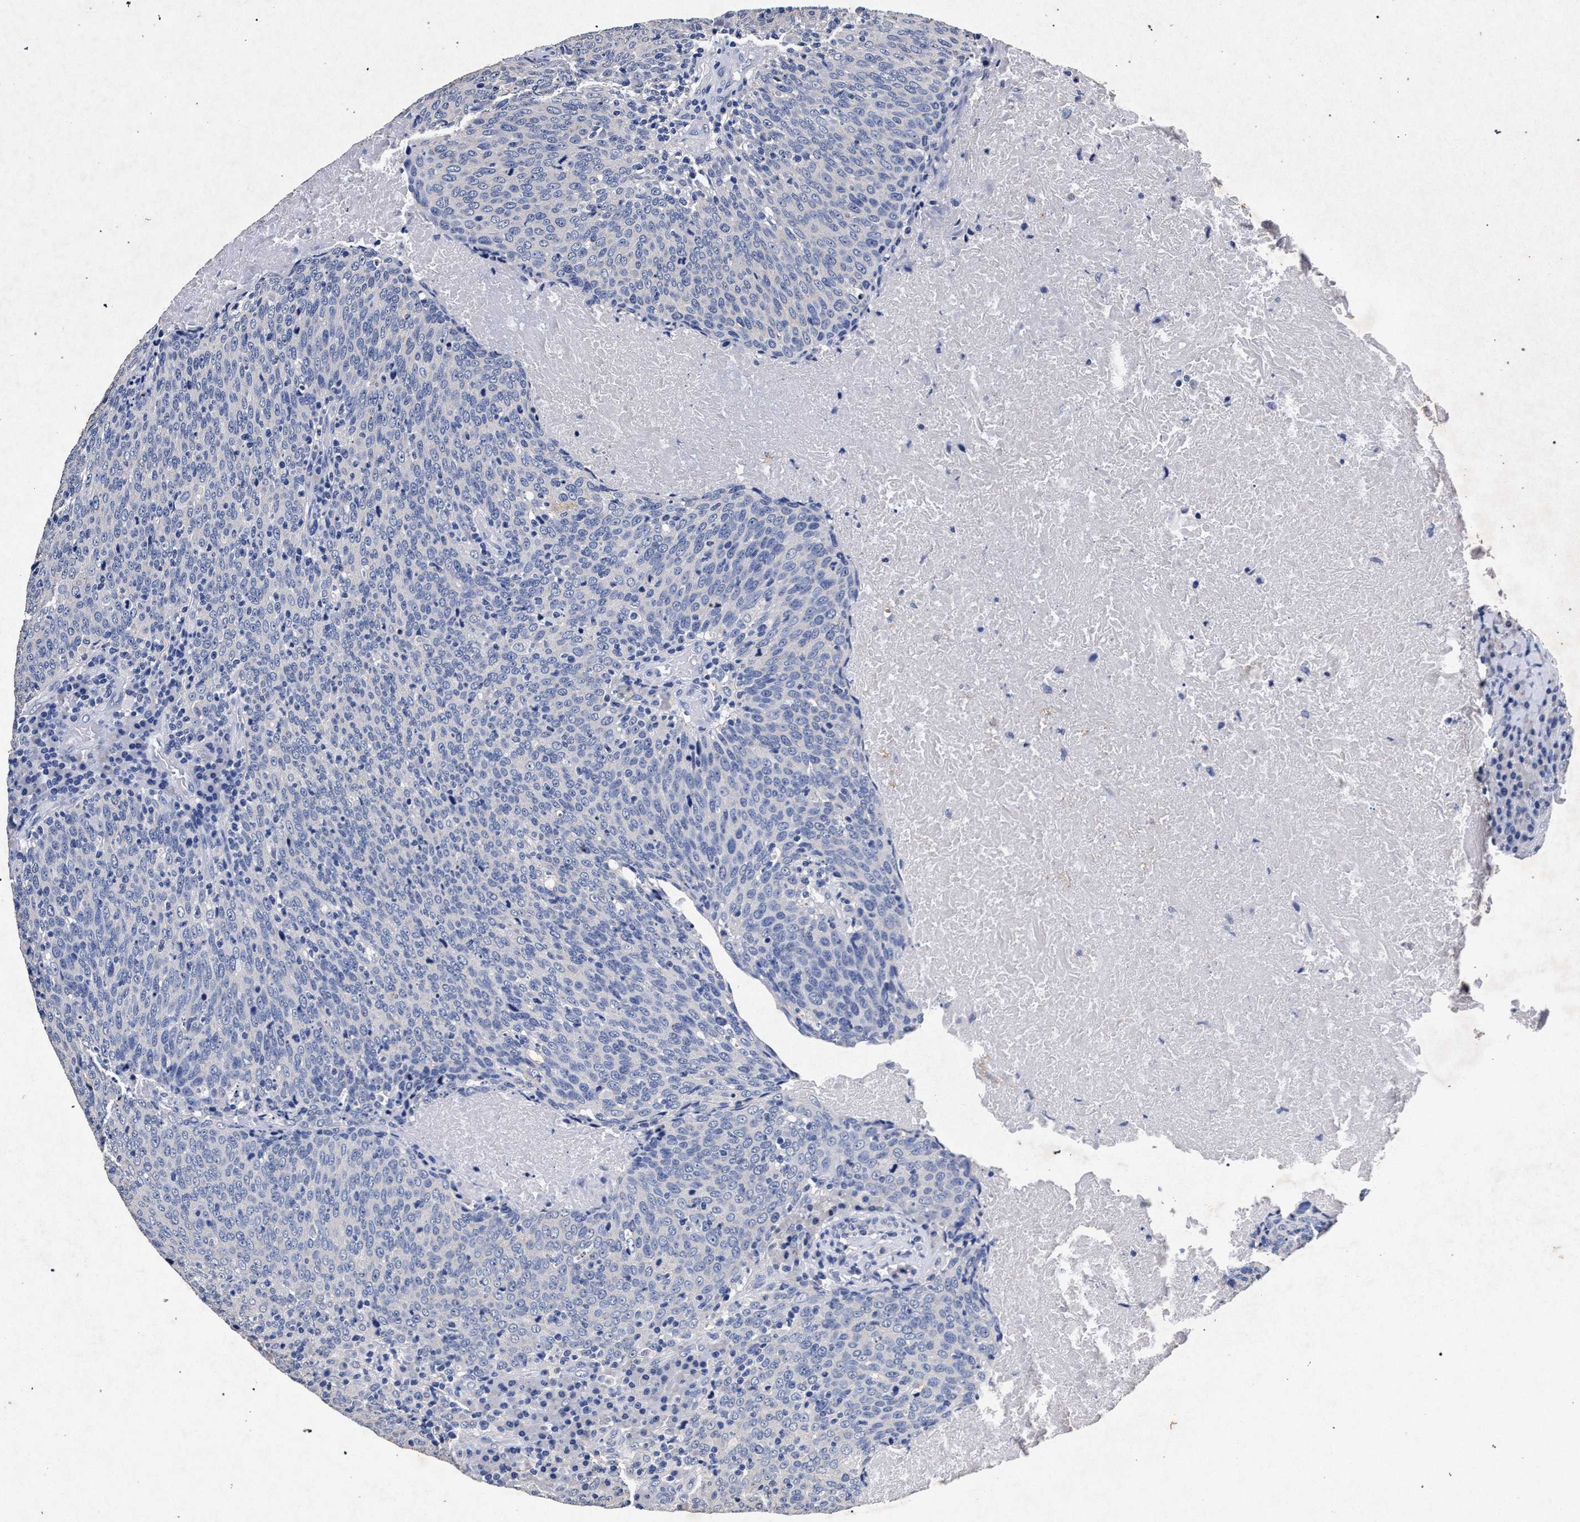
{"staining": {"intensity": "negative", "quantity": "none", "location": "none"}, "tissue": "head and neck cancer", "cell_type": "Tumor cells", "image_type": "cancer", "snomed": [{"axis": "morphology", "description": "Squamous cell carcinoma, NOS"}, {"axis": "morphology", "description": "Squamous cell carcinoma, metastatic, NOS"}, {"axis": "topography", "description": "Lymph node"}, {"axis": "topography", "description": "Head-Neck"}], "caption": "There is no significant positivity in tumor cells of head and neck cancer (metastatic squamous cell carcinoma). (Brightfield microscopy of DAB immunohistochemistry (IHC) at high magnification).", "gene": "ATP1A2", "patient": {"sex": "male", "age": 62}}